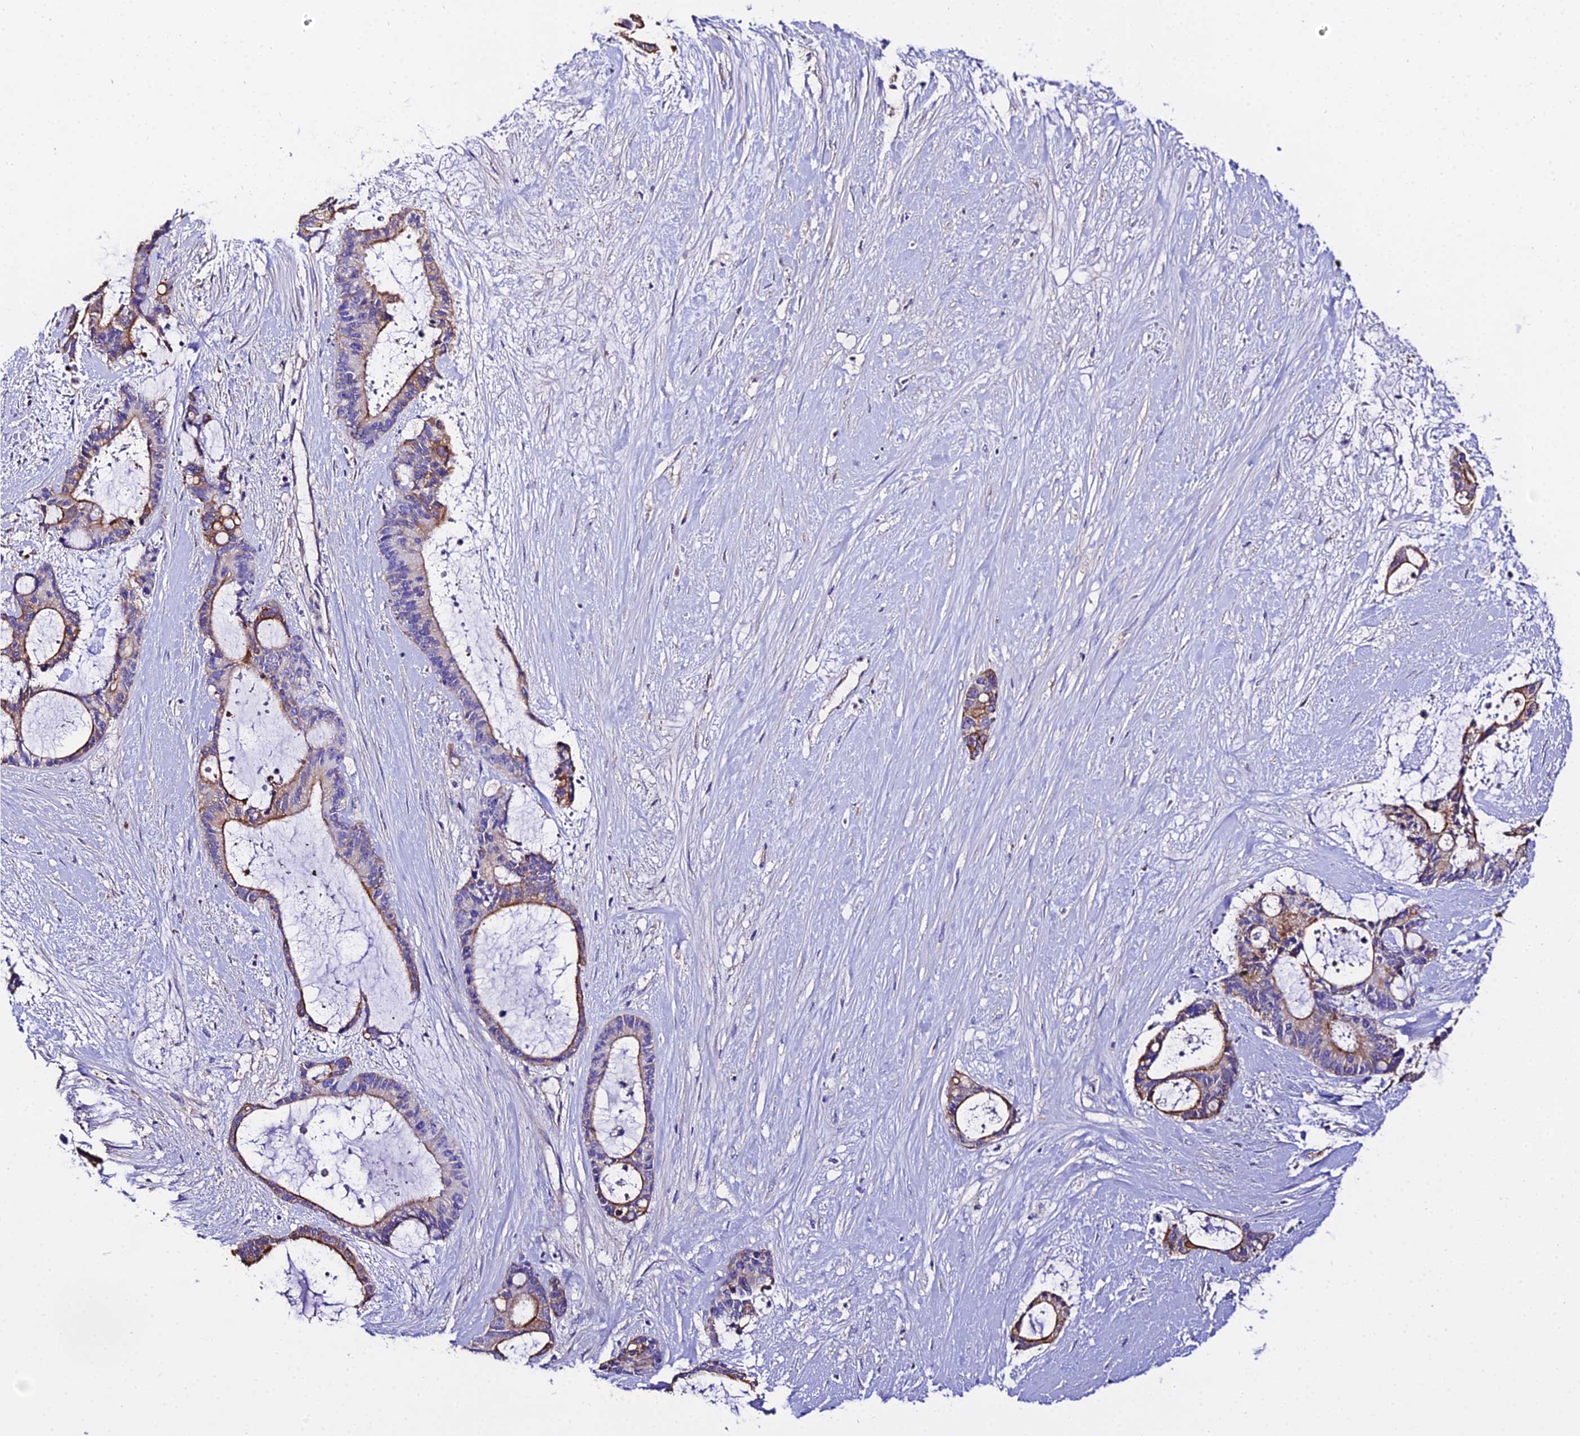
{"staining": {"intensity": "moderate", "quantity": ">75%", "location": "cytoplasmic/membranous"}, "tissue": "liver cancer", "cell_type": "Tumor cells", "image_type": "cancer", "snomed": [{"axis": "morphology", "description": "Normal tissue, NOS"}, {"axis": "morphology", "description": "Cholangiocarcinoma"}, {"axis": "topography", "description": "Liver"}, {"axis": "topography", "description": "Peripheral nerve tissue"}], "caption": "A brown stain shows moderate cytoplasmic/membranous positivity of a protein in human cholangiocarcinoma (liver) tumor cells.", "gene": "DAW1", "patient": {"sex": "female", "age": 73}}